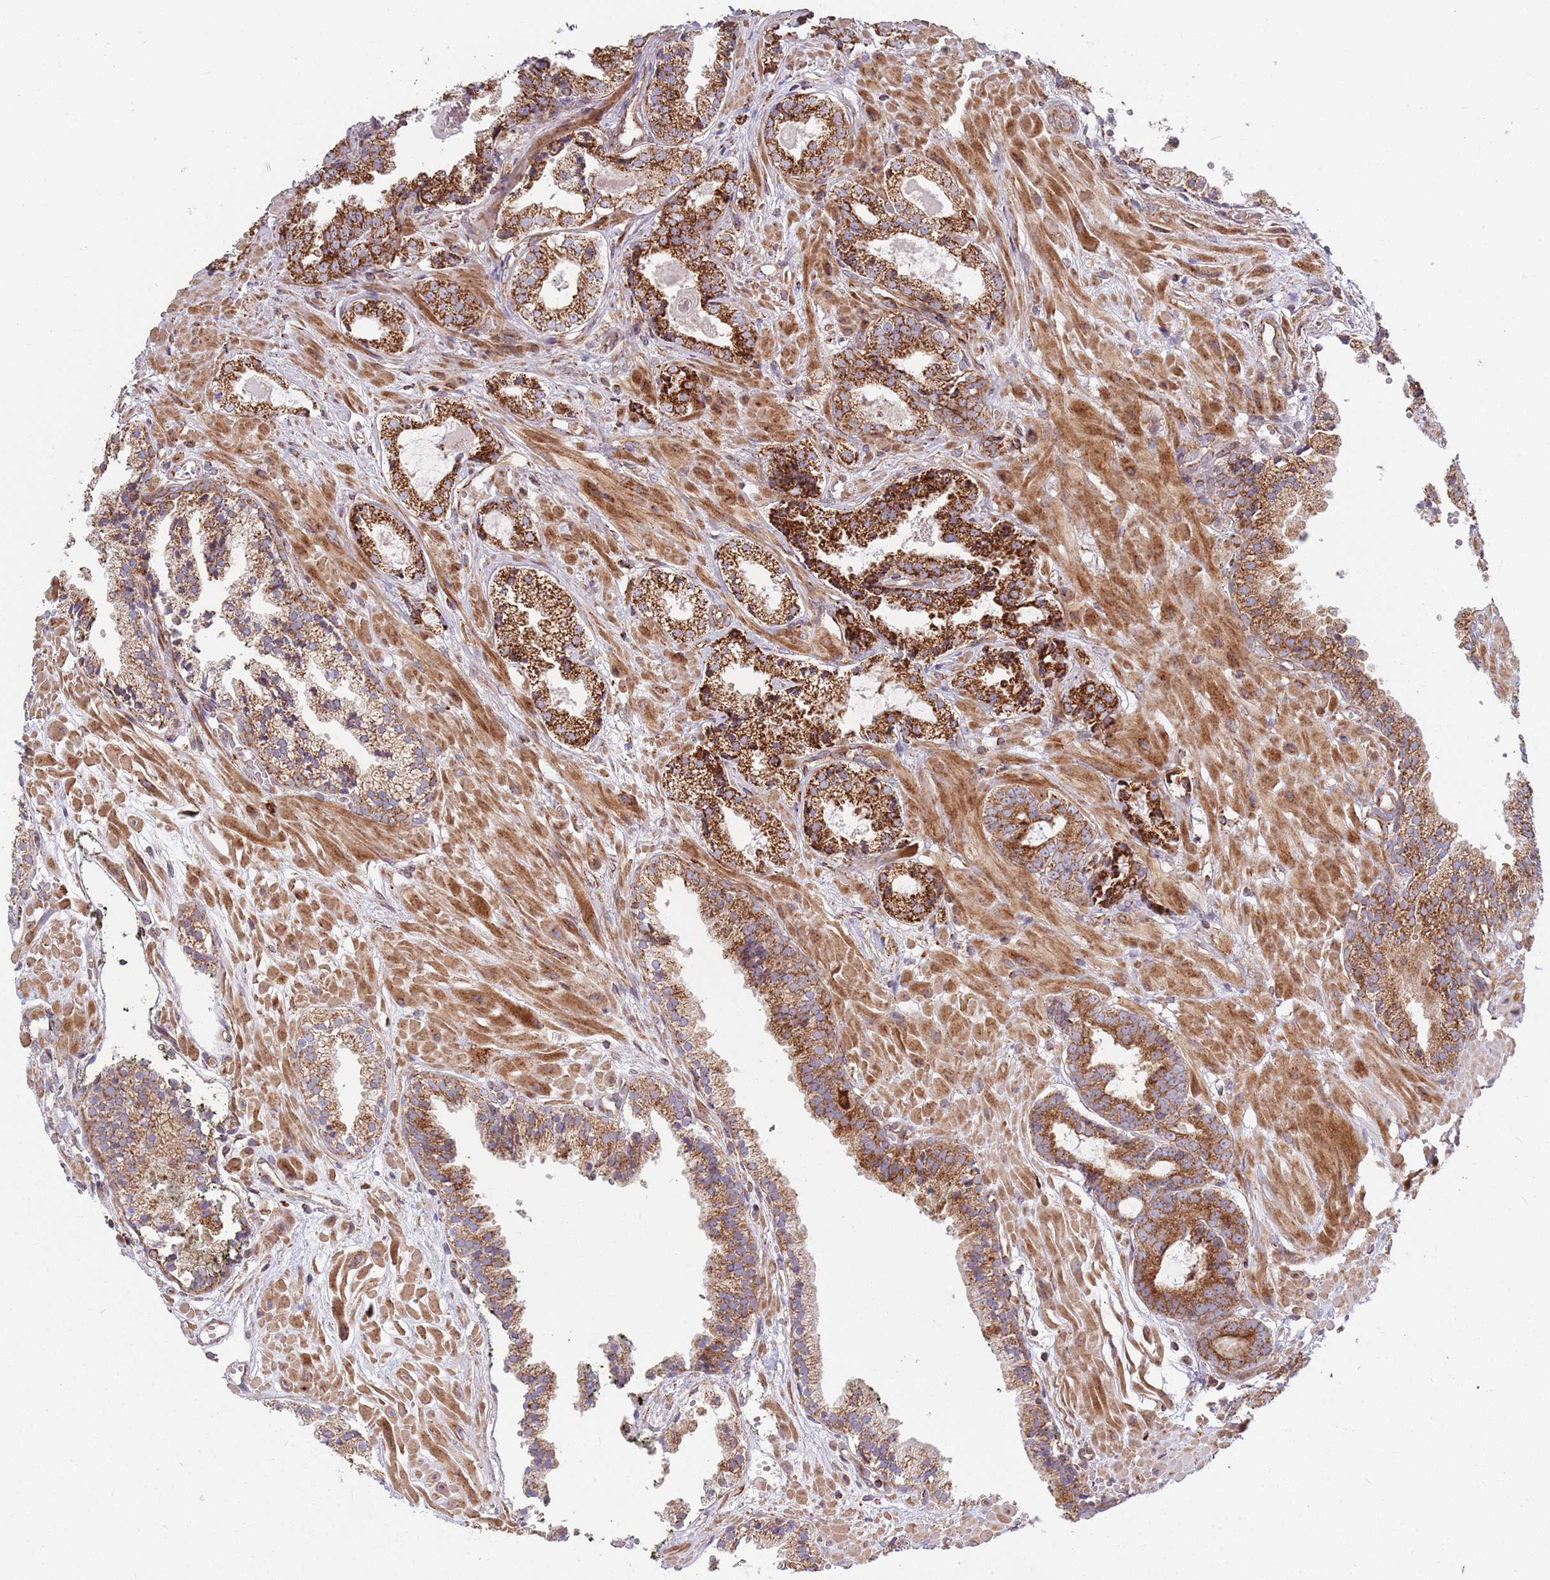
{"staining": {"intensity": "strong", "quantity": ">75%", "location": "cytoplasmic/membranous"}, "tissue": "prostate cancer", "cell_type": "Tumor cells", "image_type": "cancer", "snomed": [{"axis": "morphology", "description": "Adenocarcinoma, High grade"}, {"axis": "topography", "description": "Prostate"}], "caption": "A brown stain shows strong cytoplasmic/membranous positivity of a protein in prostate high-grade adenocarcinoma tumor cells. Immunohistochemistry stains the protein of interest in brown and the nuclei are stained blue.", "gene": "ATP5PD", "patient": {"sex": "male", "age": 71}}